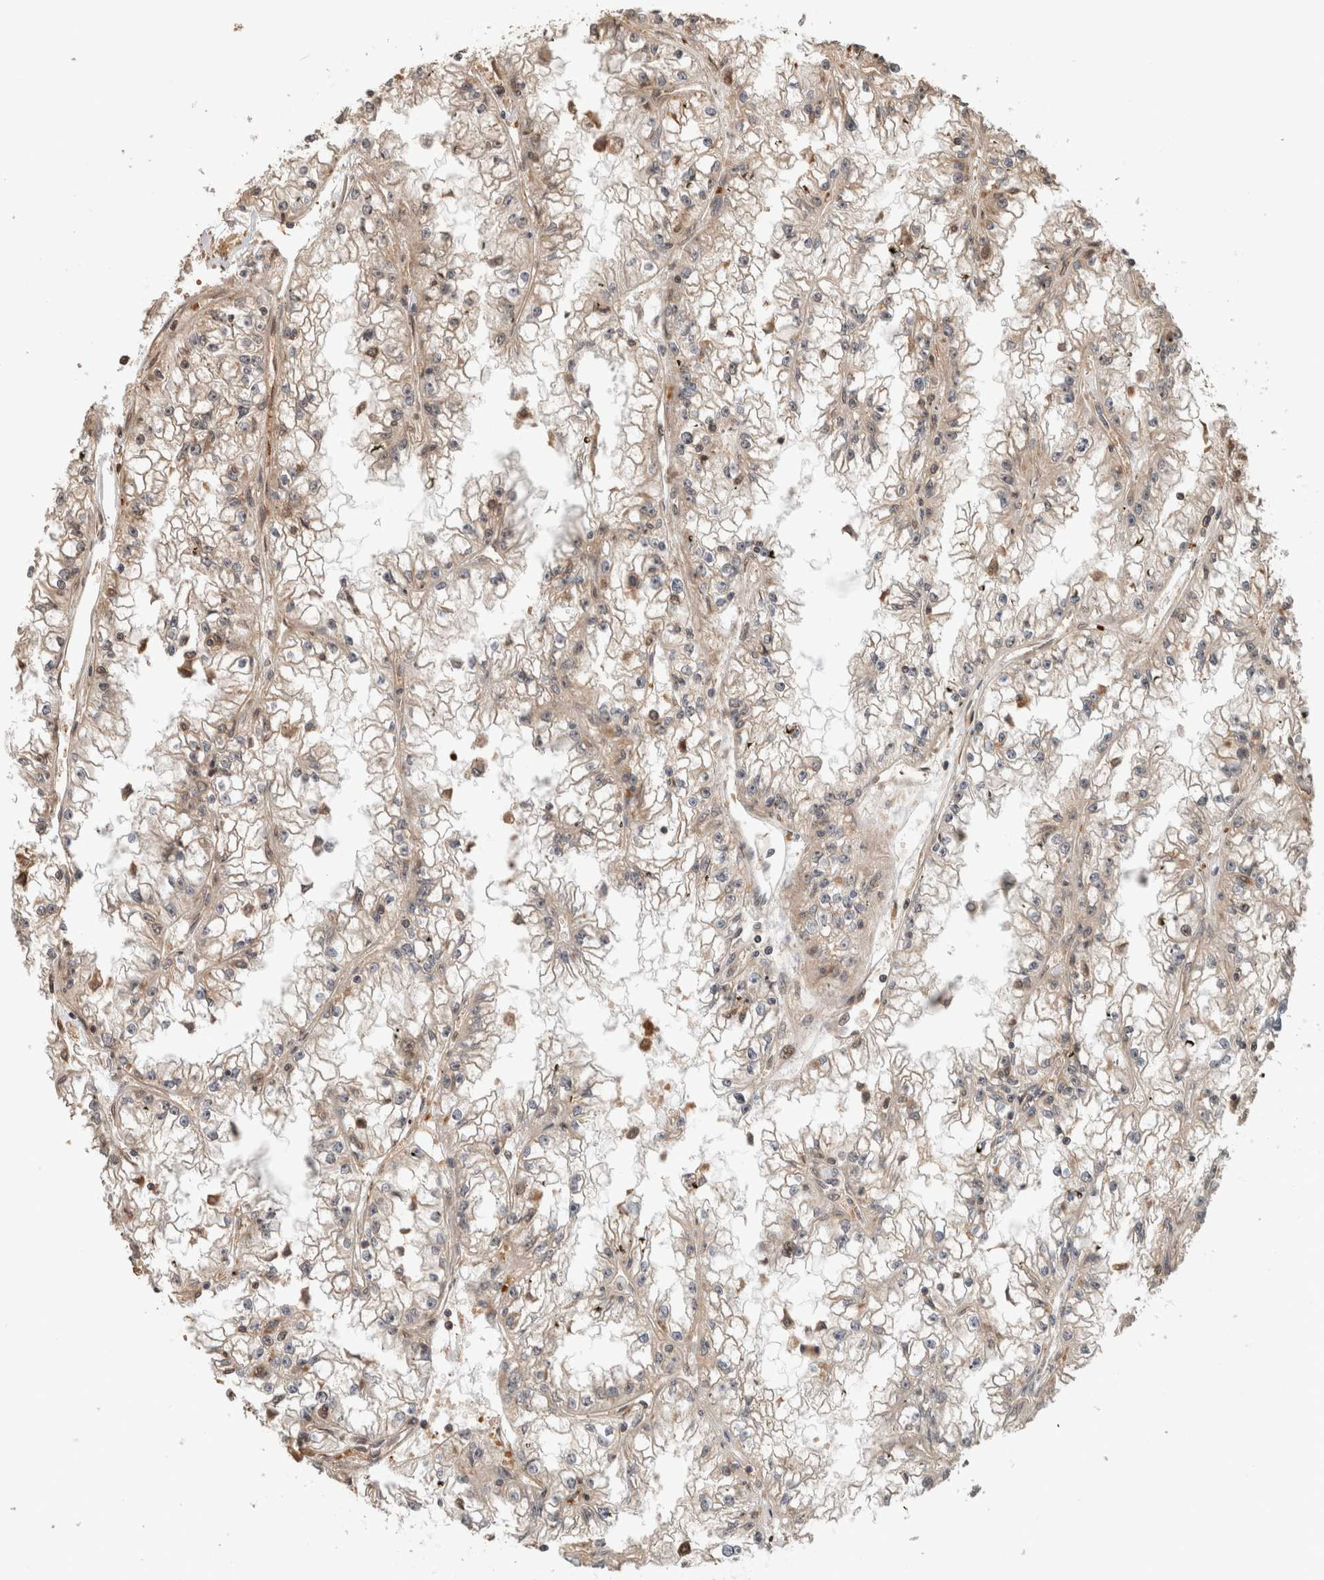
{"staining": {"intensity": "weak", "quantity": "25%-75%", "location": "cytoplasmic/membranous"}, "tissue": "renal cancer", "cell_type": "Tumor cells", "image_type": "cancer", "snomed": [{"axis": "morphology", "description": "Adenocarcinoma, NOS"}, {"axis": "topography", "description": "Kidney"}], "caption": "This histopathology image demonstrates IHC staining of human renal cancer, with low weak cytoplasmic/membranous expression in about 25%-75% of tumor cells.", "gene": "OTUD6B", "patient": {"sex": "male", "age": 56}}